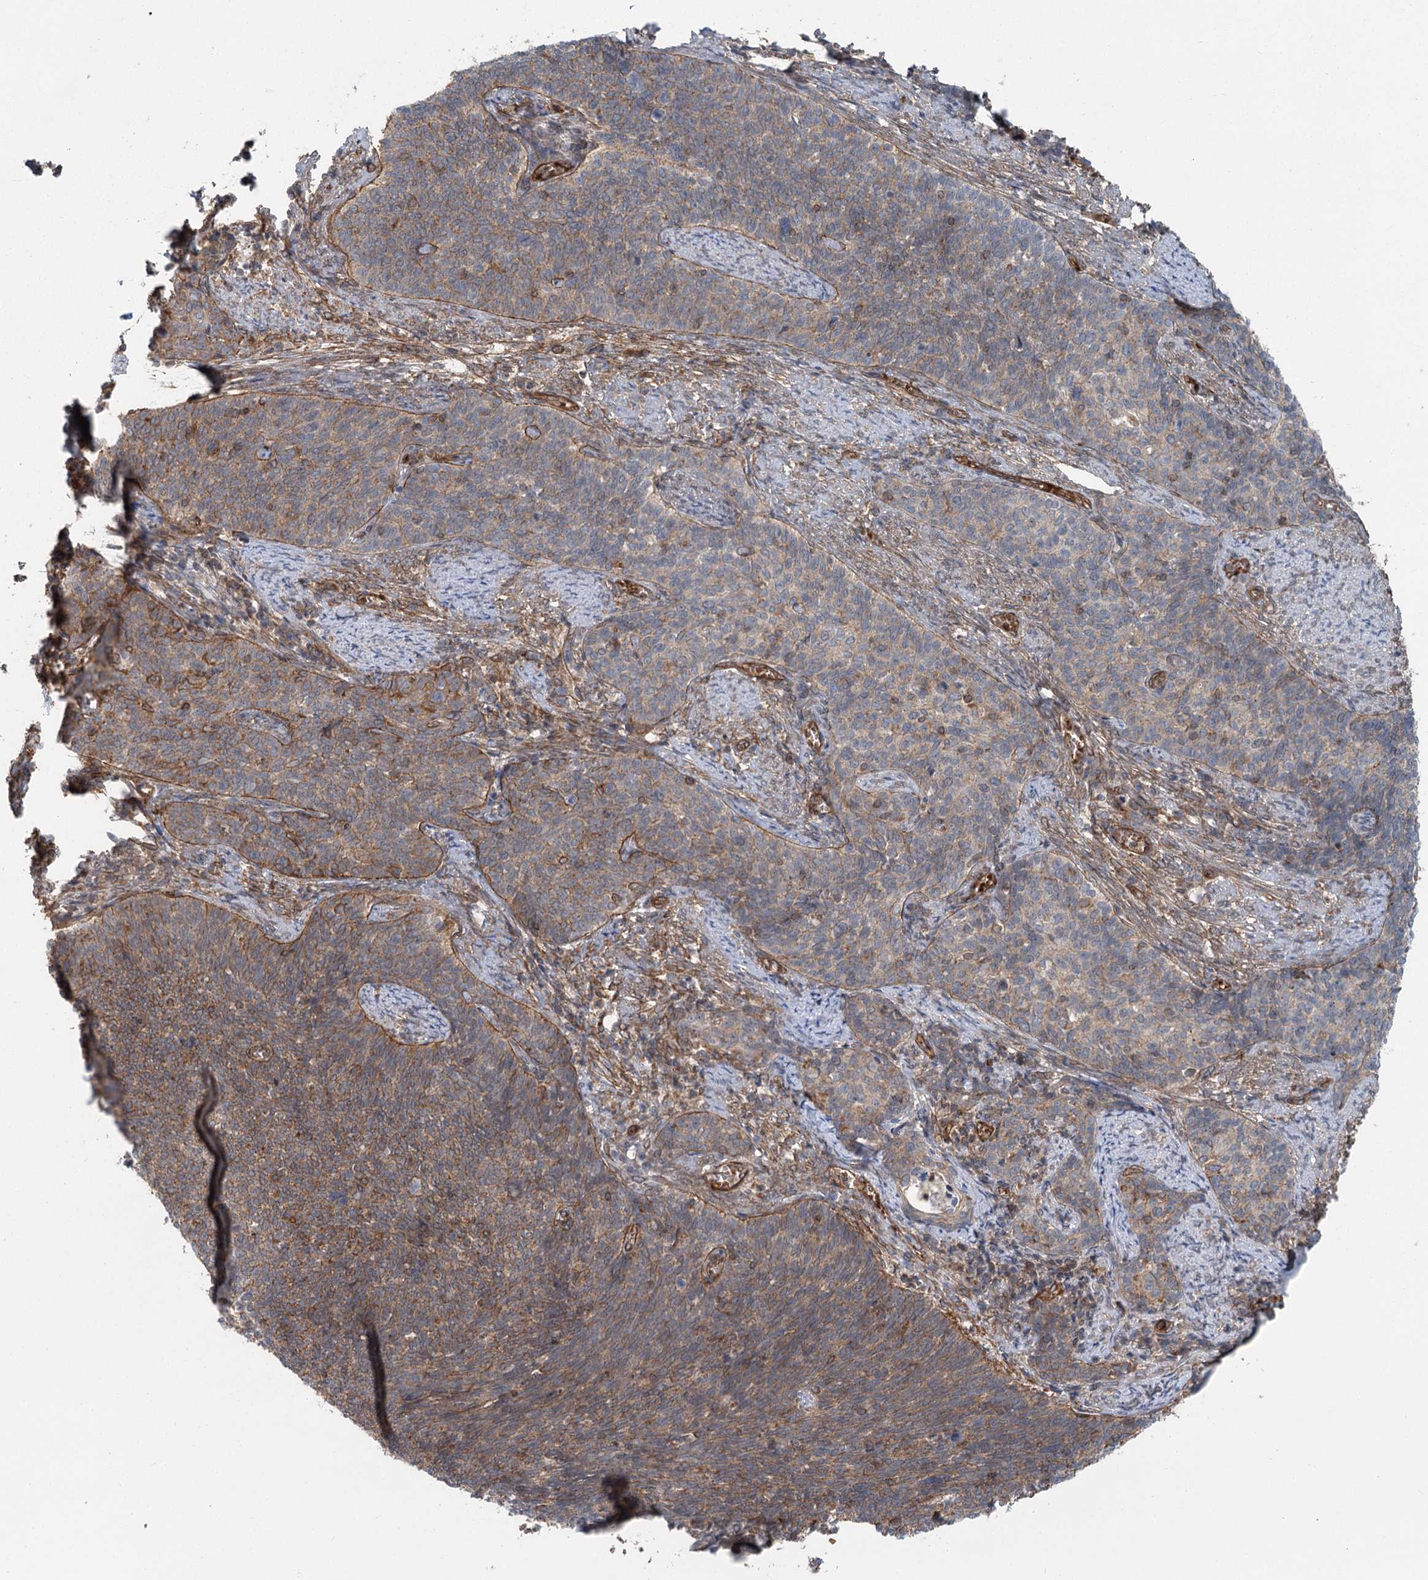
{"staining": {"intensity": "moderate", "quantity": "25%-75%", "location": "cytoplasmic/membranous"}, "tissue": "cervical cancer", "cell_type": "Tumor cells", "image_type": "cancer", "snomed": [{"axis": "morphology", "description": "Squamous cell carcinoma, NOS"}, {"axis": "topography", "description": "Cervix"}], "caption": "Brown immunohistochemical staining in squamous cell carcinoma (cervical) shows moderate cytoplasmic/membranous positivity in approximately 25%-75% of tumor cells.", "gene": "IQSEC1", "patient": {"sex": "female", "age": 39}}